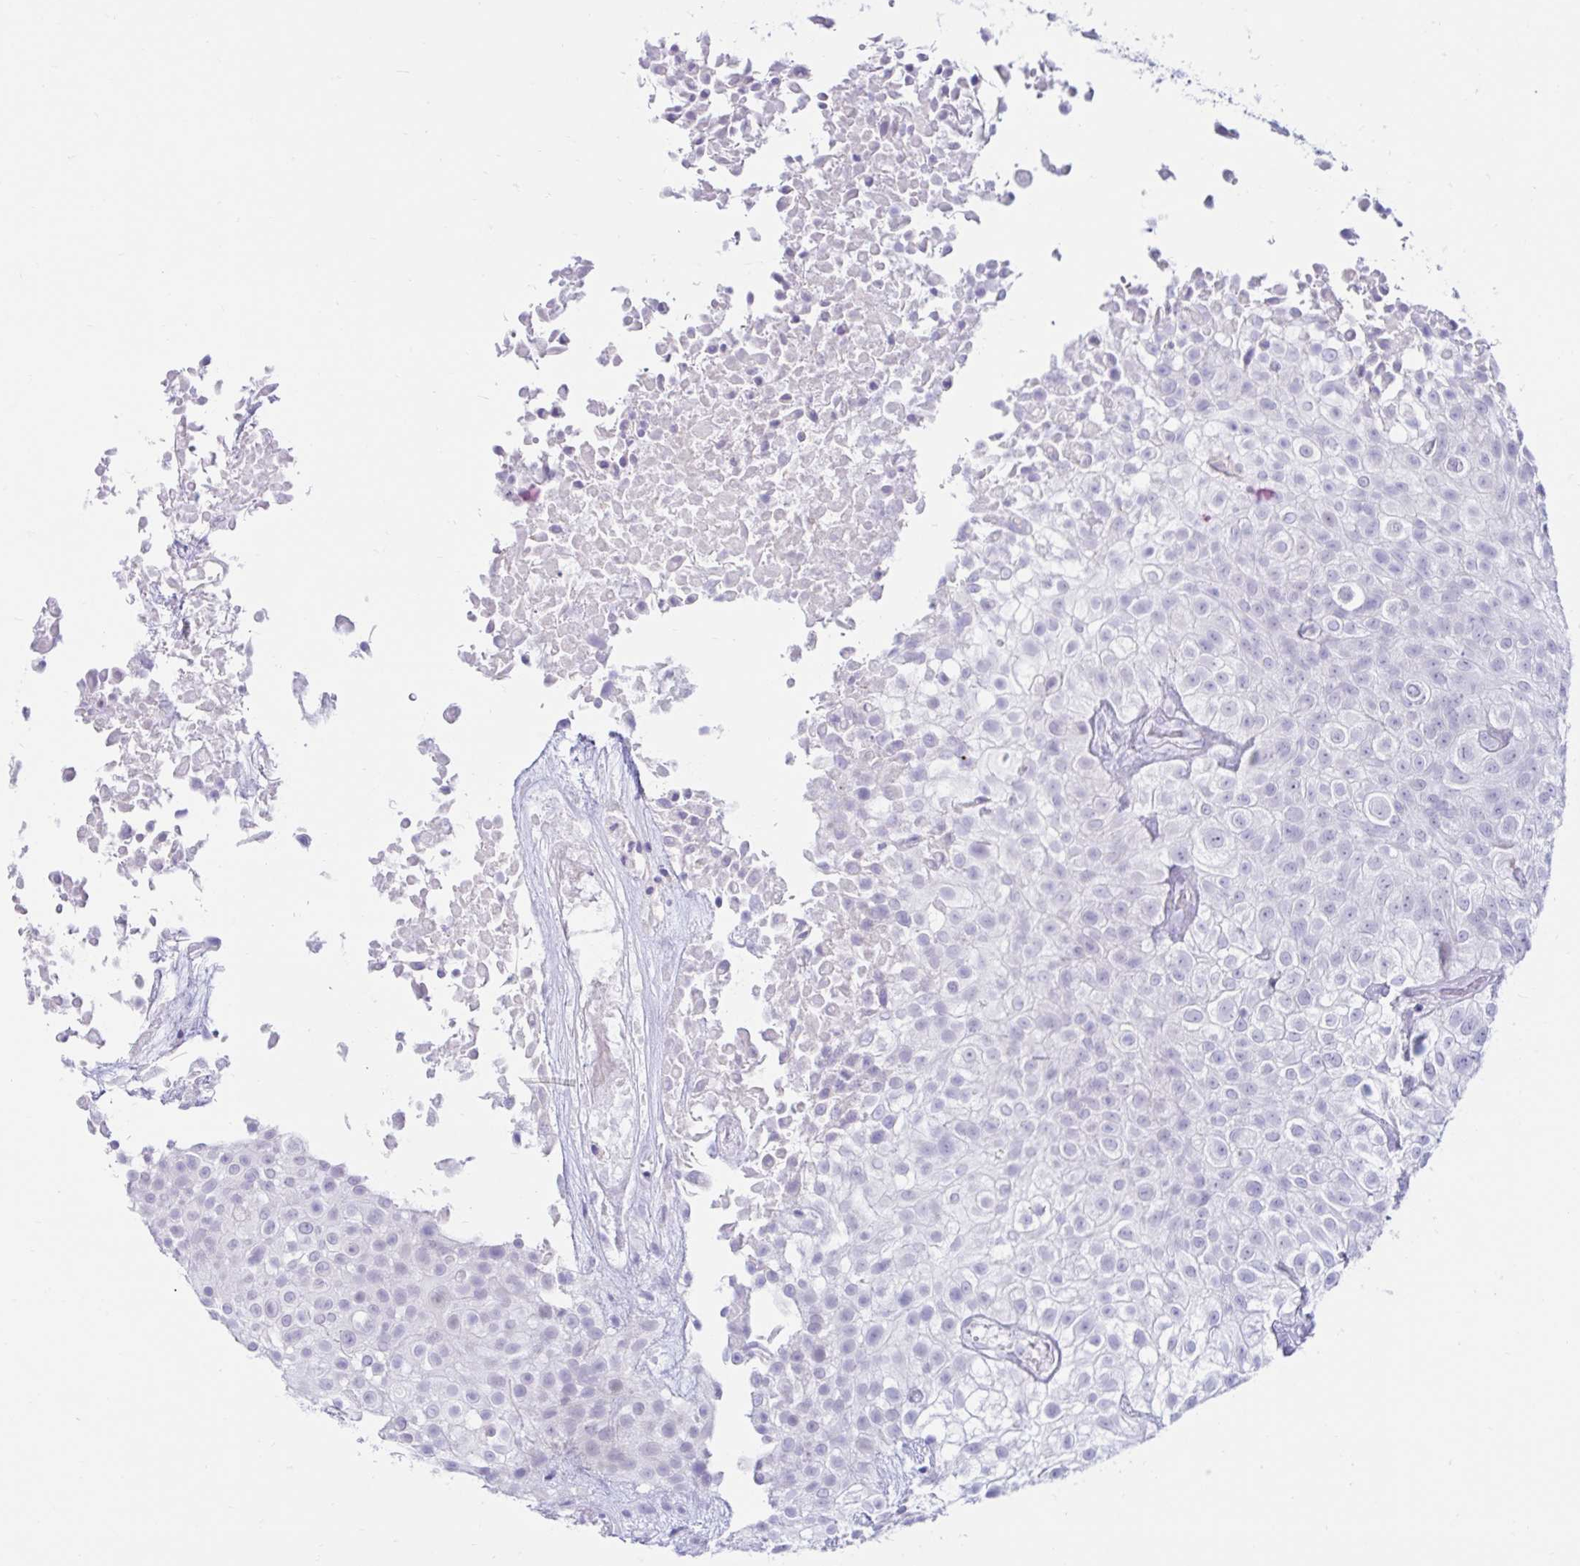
{"staining": {"intensity": "negative", "quantity": "none", "location": "none"}, "tissue": "urothelial cancer", "cell_type": "Tumor cells", "image_type": "cancer", "snomed": [{"axis": "morphology", "description": "Urothelial carcinoma, High grade"}, {"axis": "topography", "description": "Urinary bladder"}], "caption": "Immunohistochemistry of urothelial cancer demonstrates no expression in tumor cells.", "gene": "BEST1", "patient": {"sex": "male", "age": 56}}